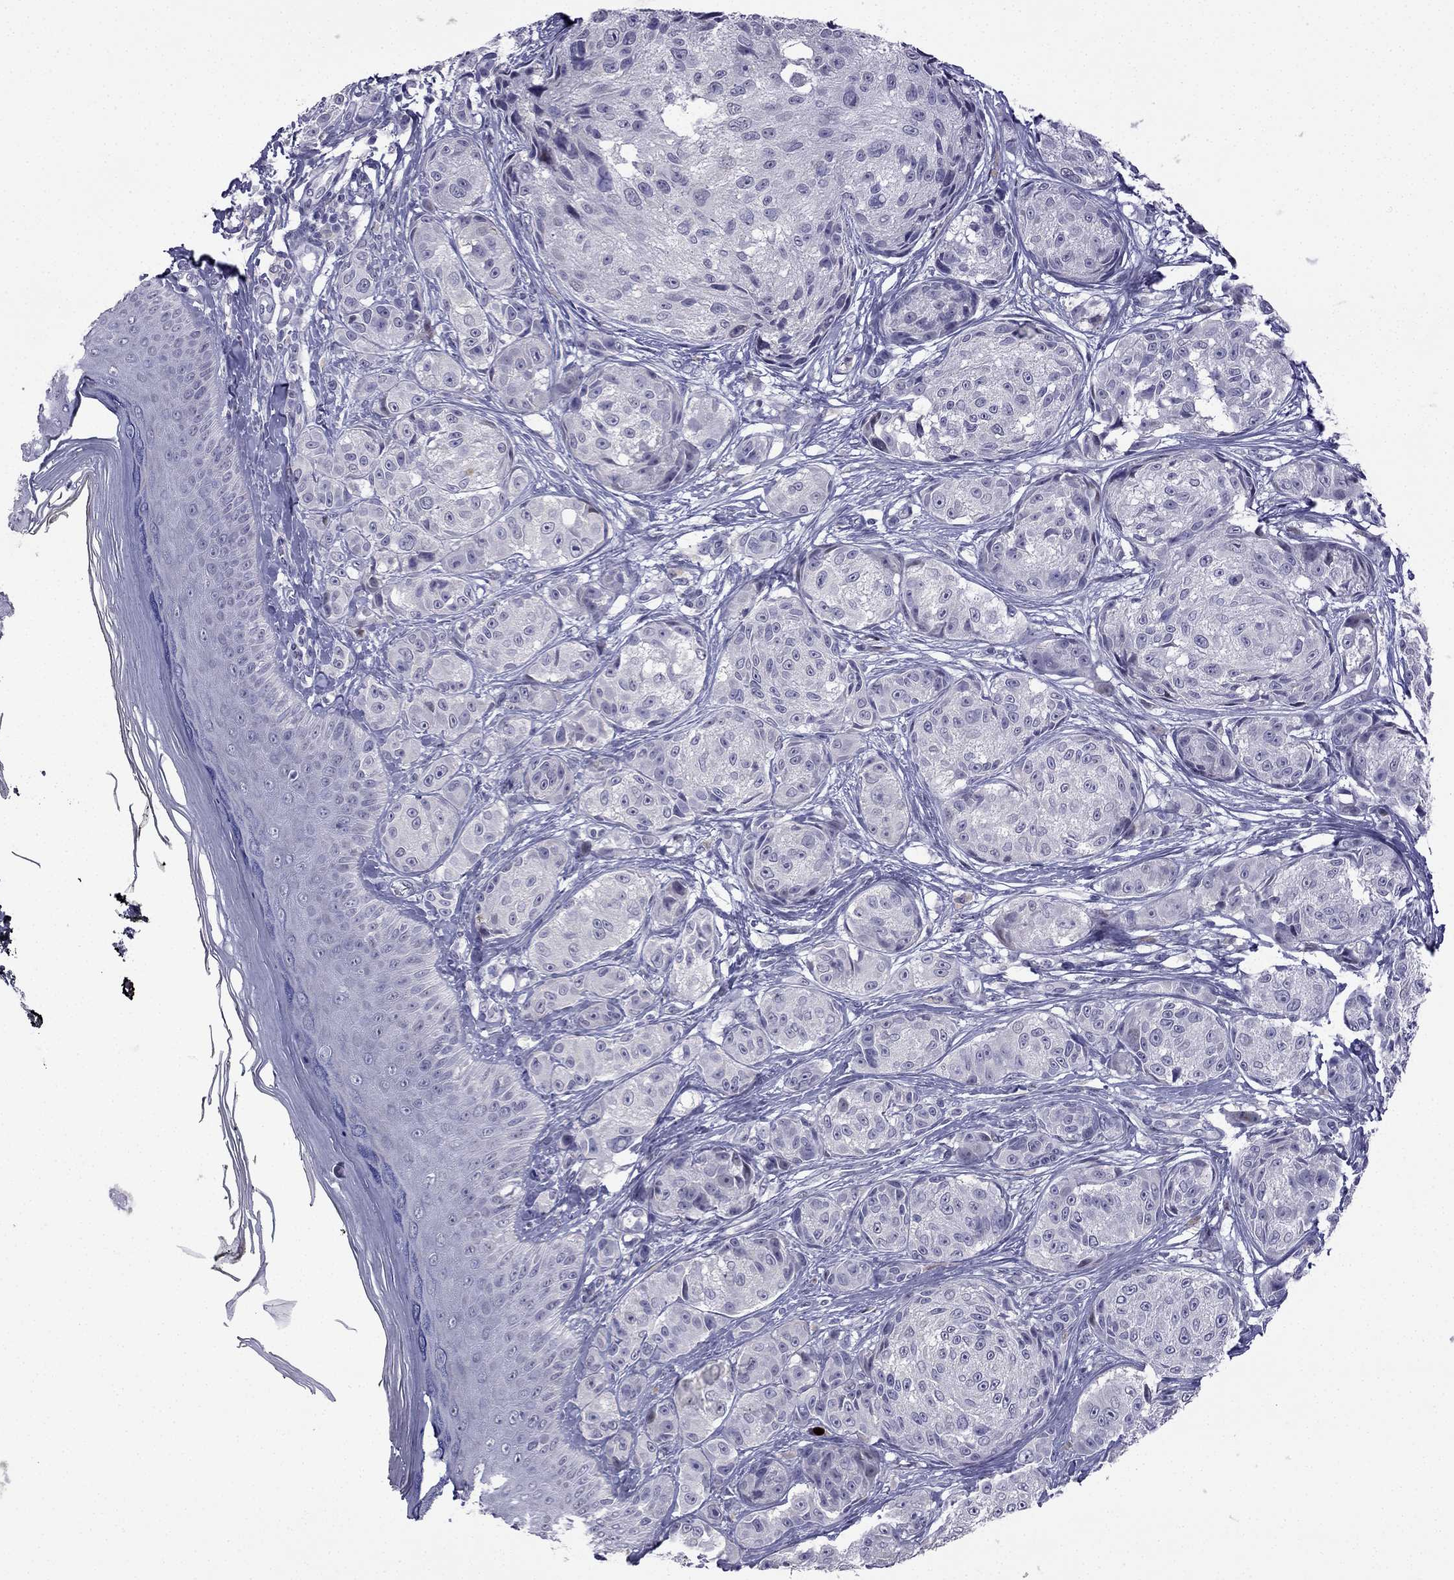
{"staining": {"intensity": "negative", "quantity": "none", "location": "none"}, "tissue": "melanoma", "cell_type": "Tumor cells", "image_type": "cancer", "snomed": [{"axis": "morphology", "description": "Malignant melanoma, NOS"}, {"axis": "topography", "description": "Skin"}], "caption": "Immunohistochemical staining of melanoma shows no significant staining in tumor cells.", "gene": "CFAP70", "patient": {"sex": "male", "age": 61}}